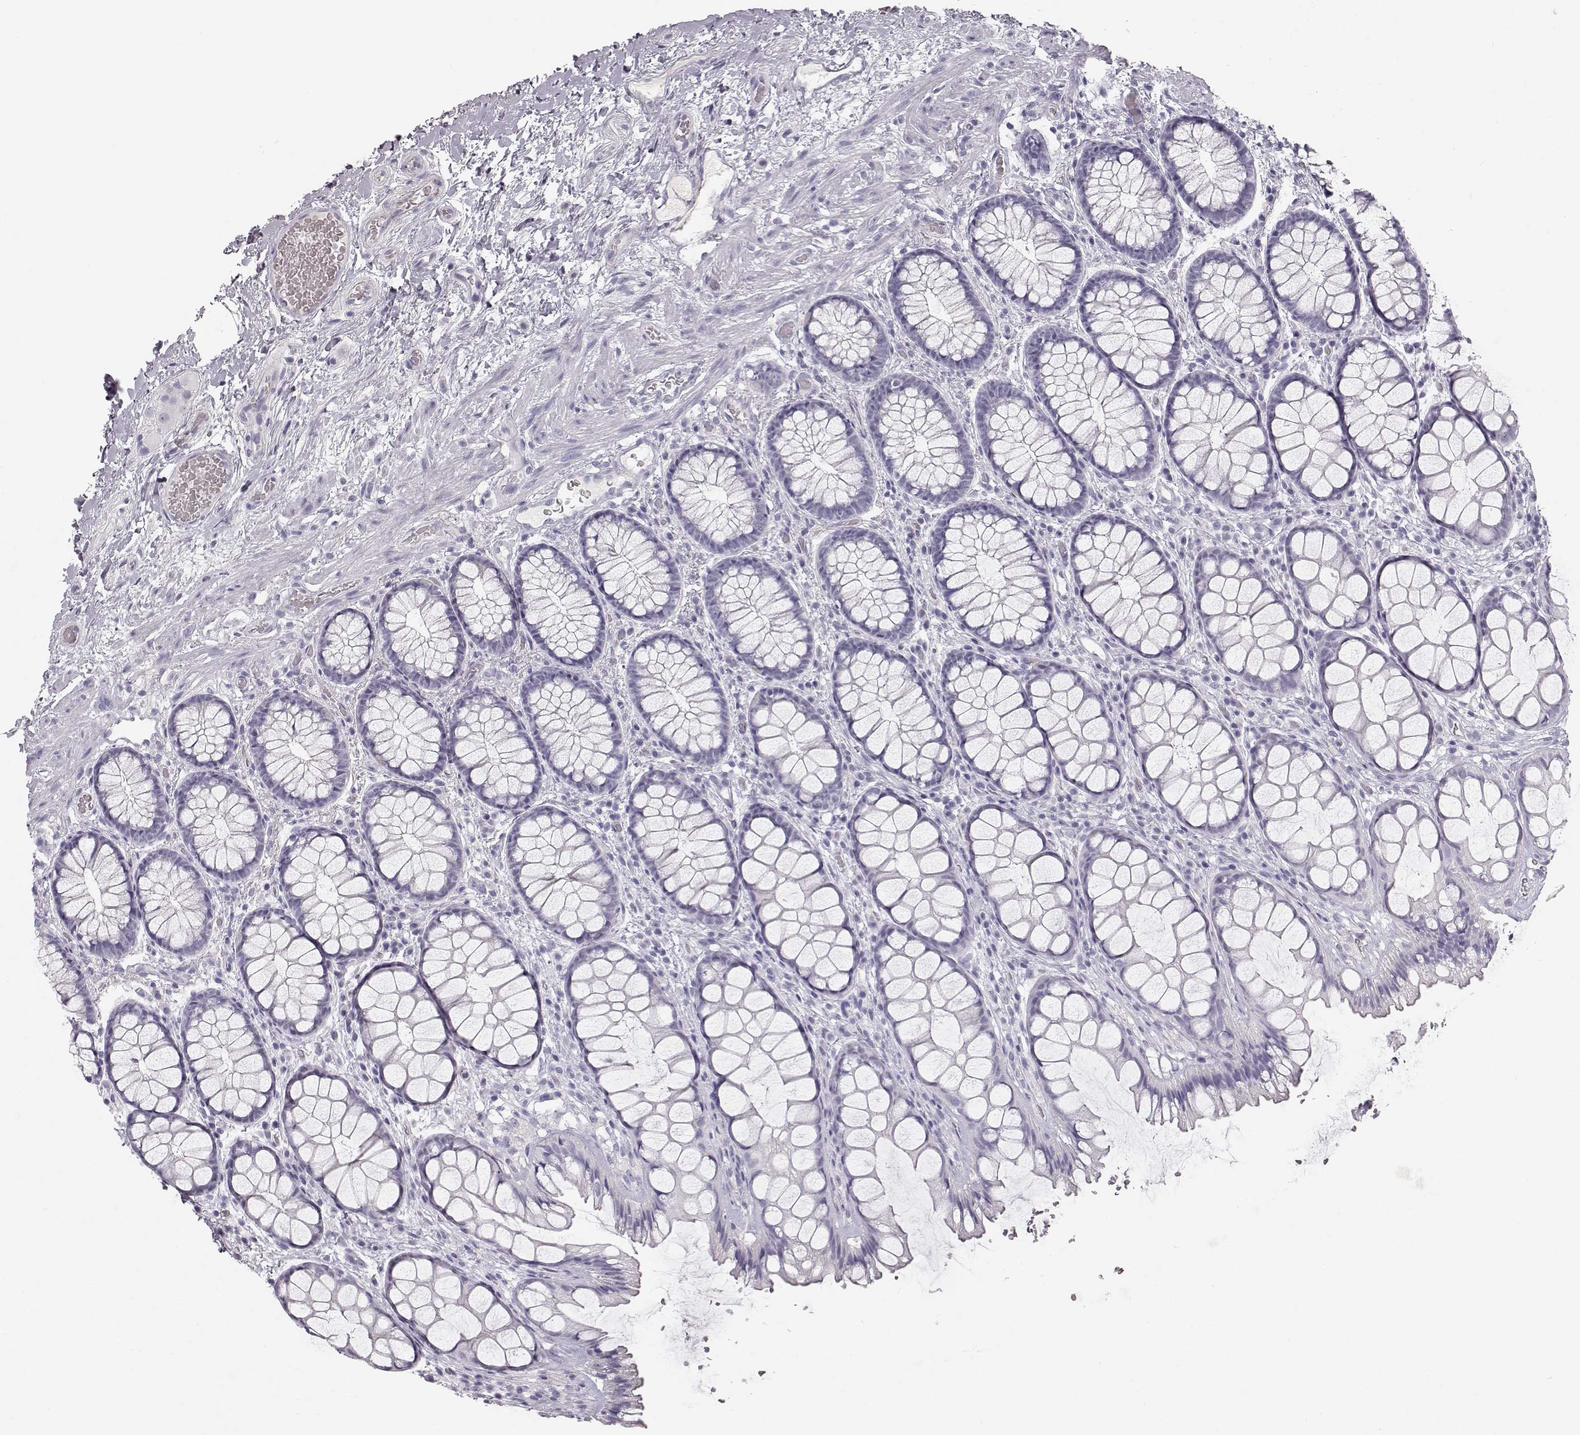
{"staining": {"intensity": "negative", "quantity": "none", "location": "none"}, "tissue": "rectum", "cell_type": "Glandular cells", "image_type": "normal", "snomed": [{"axis": "morphology", "description": "Normal tissue, NOS"}, {"axis": "topography", "description": "Rectum"}], "caption": "IHC image of normal rectum: rectum stained with DAB (3,3'-diaminobenzidine) shows no significant protein expression in glandular cells. (Brightfield microscopy of DAB immunohistochemistry (IHC) at high magnification).", "gene": "KRTAP16", "patient": {"sex": "female", "age": 62}}